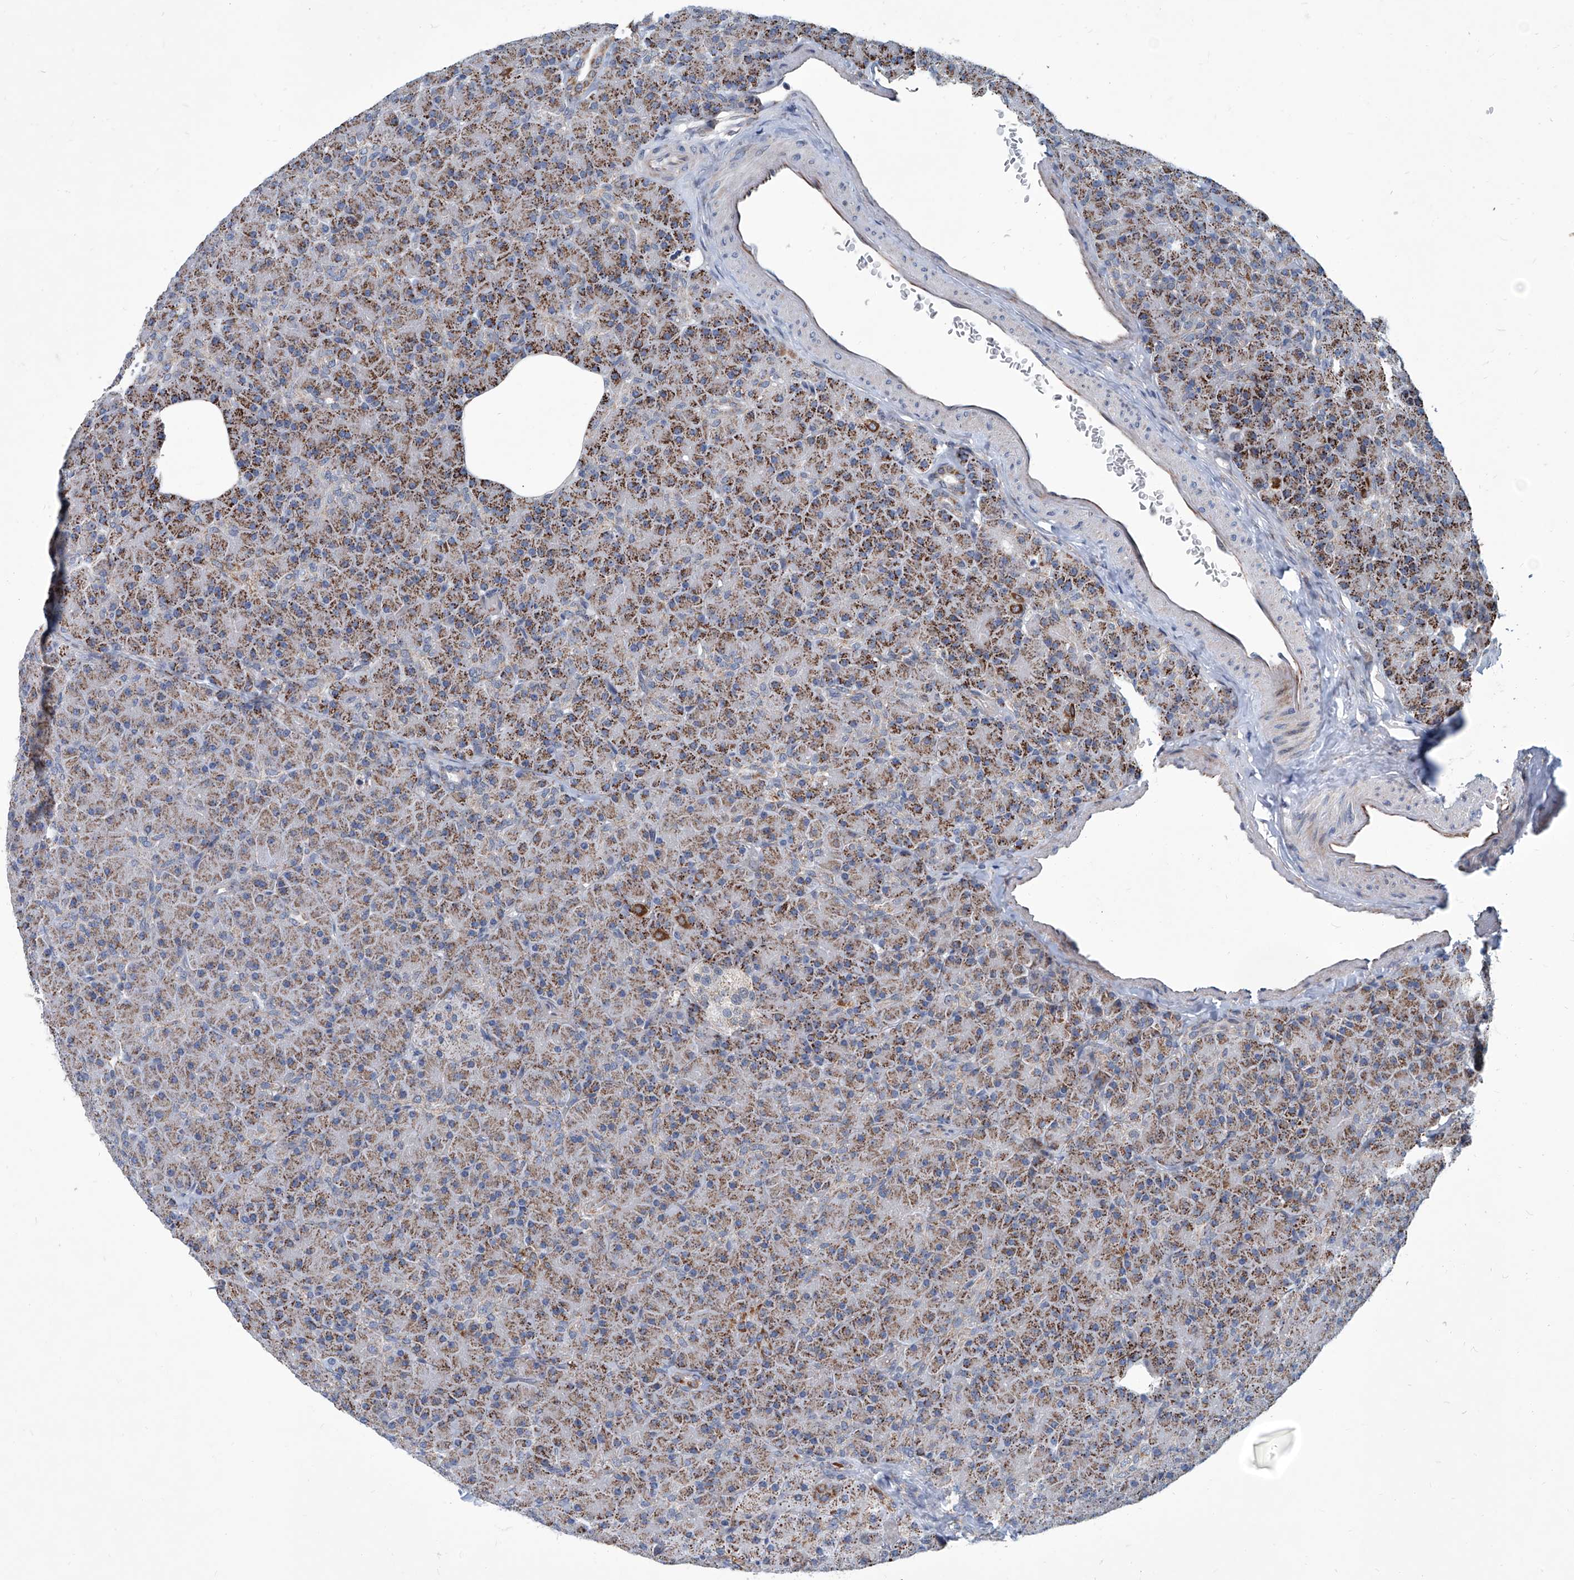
{"staining": {"intensity": "moderate", "quantity": ">75%", "location": "cytoplasmic/membranous"}, "tissue": "pancreas", "cell_type": "Exocrine glandular cells", "image_type": "normal", "snomed": [{"axis": "morphology", "description": "Normal tissue, NOS"}, {"axis": "topography", "description": "Pancreas"}], "caption": "Pancreas was stained to show a protein in brown. There is medium levels of moderate cytoplasmic/membranous positivity in approximately >75% of exocrine glandular cells. Nuclei are stained in blue.", "gene": "USP48", "patient": {"sex": "female", "age": 43}}